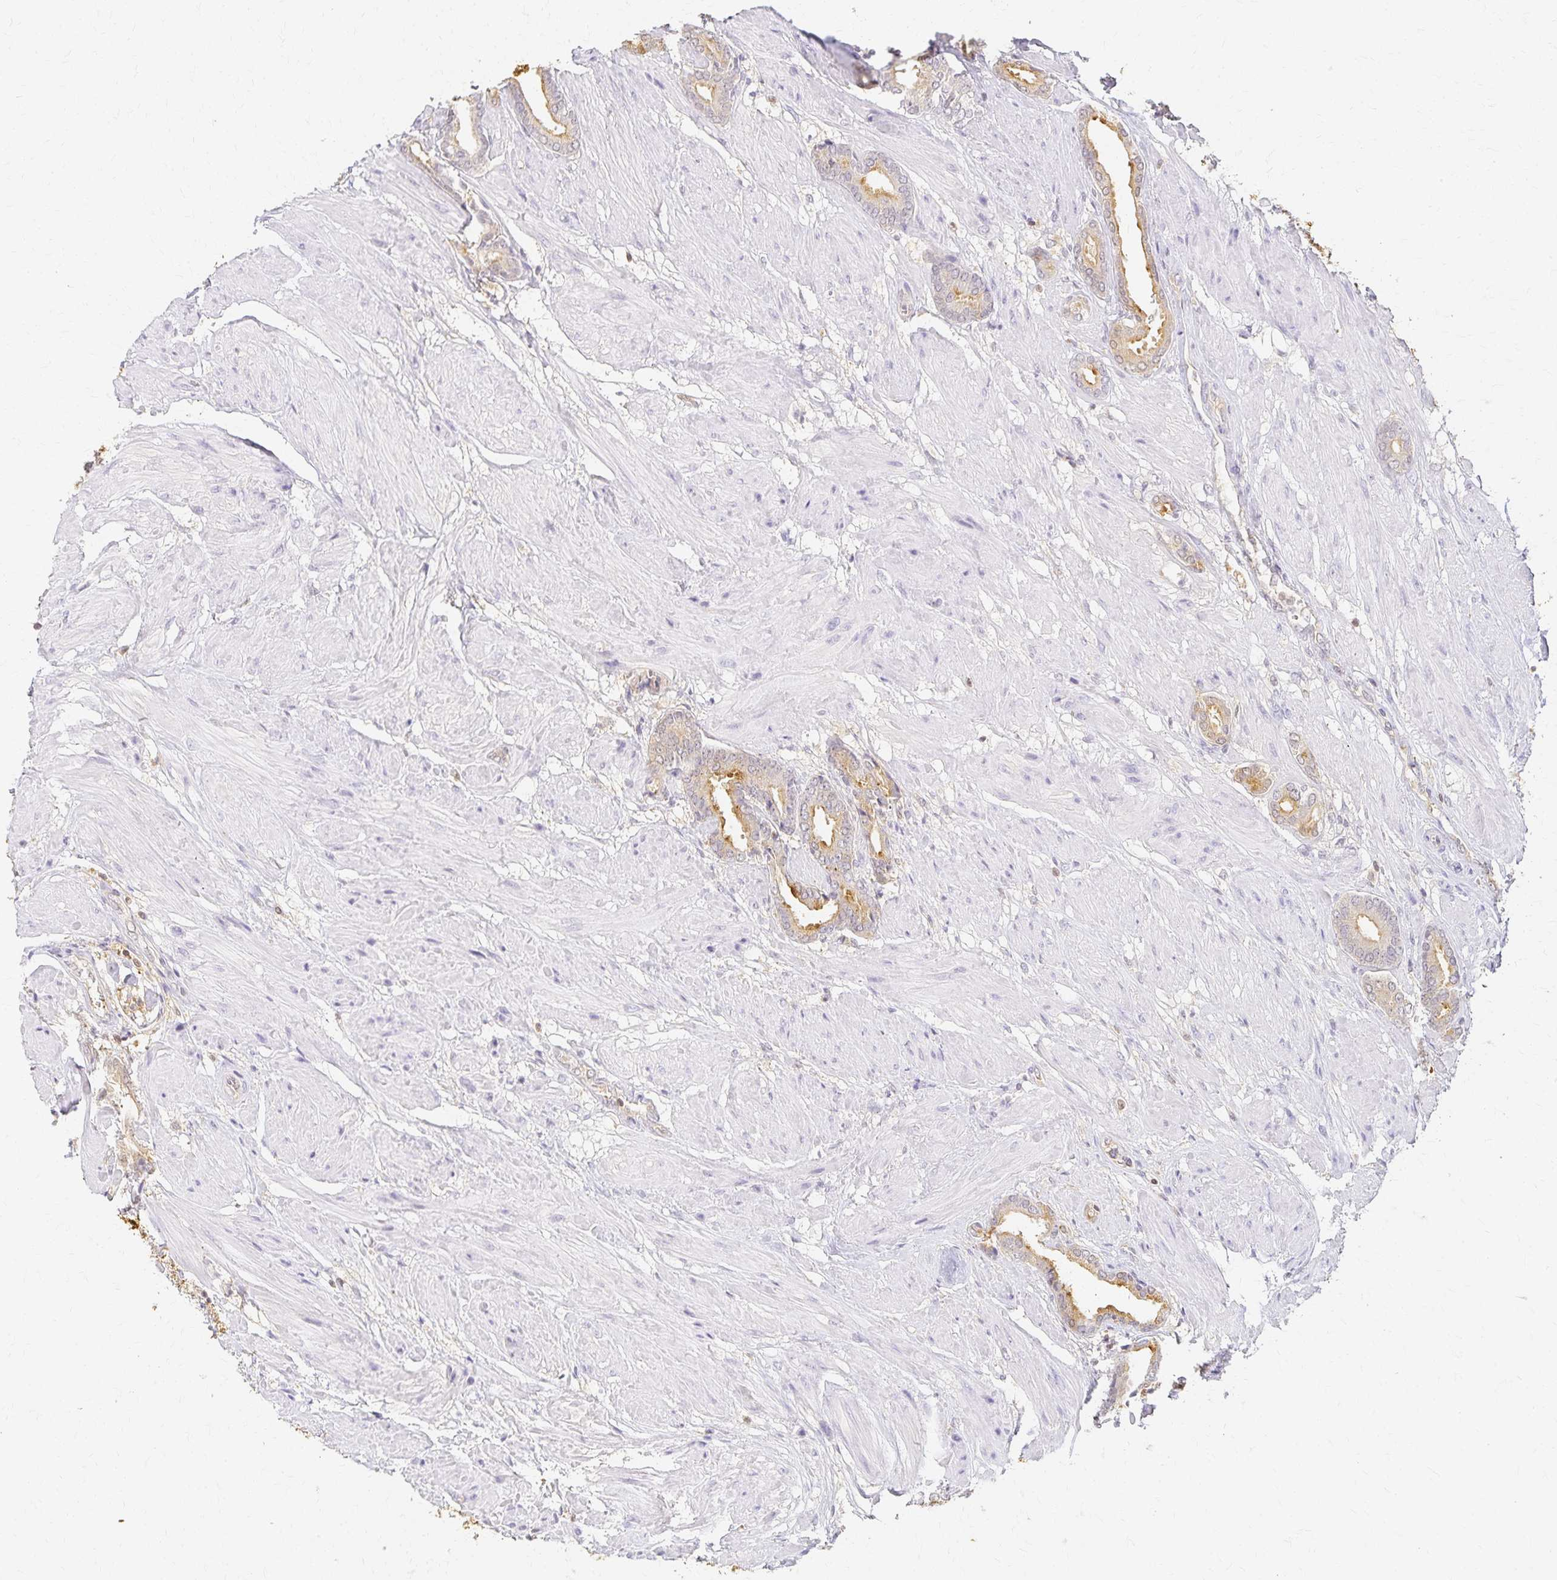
{"staining": {"intensity": "weak", "quantity": "<25%", "location": "cytoplasmic/membranous"}, "tissue": "prostate cancer", "cell_type": "Tumor cells", "image_type": "cancer", "snomed": [{"axis": "morphology", "description": "Adenocarcinoma, High grade"}, {"axis": "topography", "description": "Prostate"}], "caption": "Tumor cells show no significant protein expression in prostate cancer (adenocarcinoma (high-grade)). Brightfield microscopy of immunohistochemistry stained with DAB (brown) and hematoxylin (blue), captured at high magnification.", "gene": "AZGP1", "patient": {"sex": "male", "age": 56}}